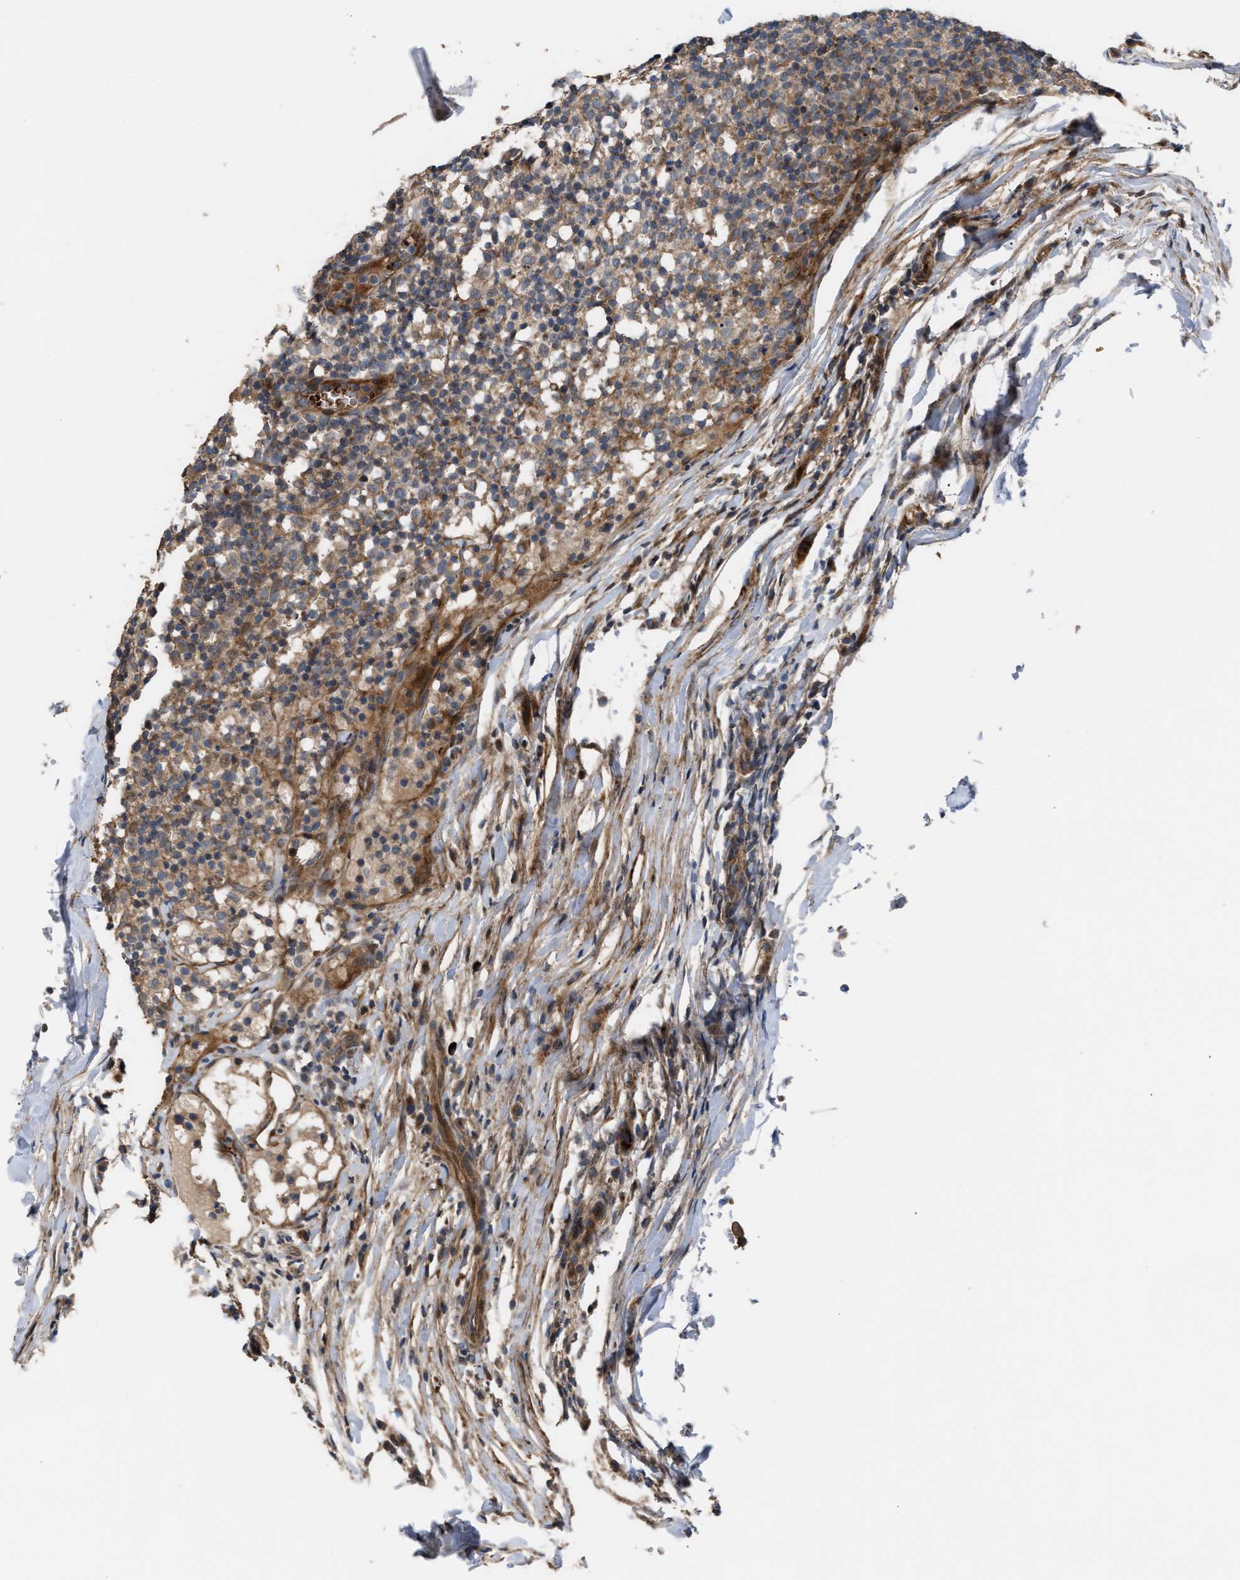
{"staining": {"intensity": "weak", "quantity": ">75%", "location": "cytoplasmic/membranous"}, "tissue": "lymph node", "cell_type": "Germinal center cells", "image_type": "normal", "snomed": [{"axis": "morphology", "description": "Normal tissue, NOS"}, {"axis": "morphology", "description": "Inflammation, NOS"}, {"axis": "topography", "description": "Lymph node"}], "caption": "Benign lymph node demonstrates weak cytoplasmic/membranous positivity in approximately >75% of germinal center cells.", "gene": "STAU1", "patient": {"sex": "male", "age": 55}}